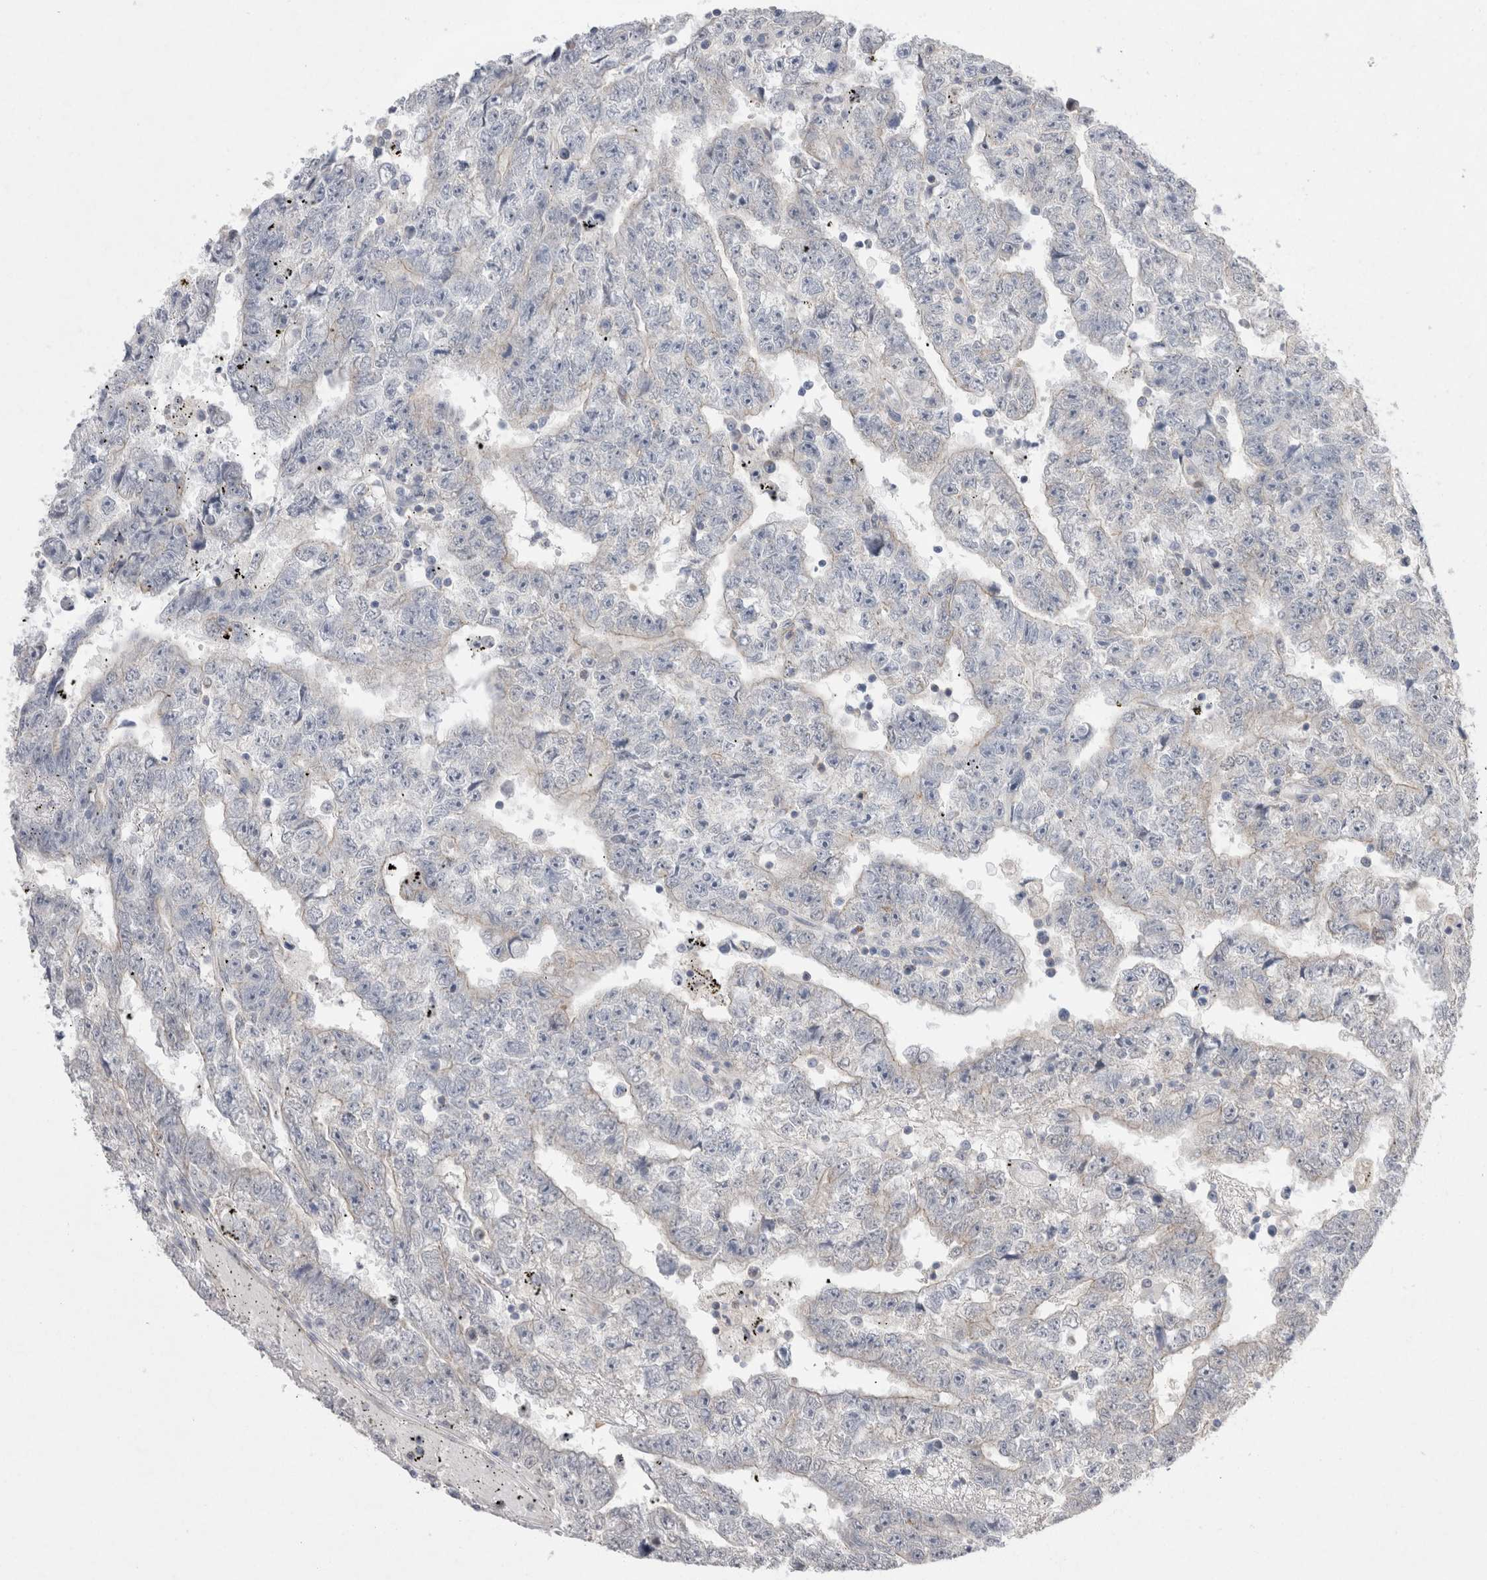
{"staining": {"intensity": "negative", "quantity": "none", "location": "none"}, "tissue": "testis cancer", "cell_type": "Tumor cells", "image_type": "cancer", "snomed": [{"axis": "morphology", "description": "Carcinoma, Embryonal, NOS"}, {"axis": "topography", "description": "Testis"}], "caption": "This is a histopathology image of immunohistochemistry staining of testis cancer, which shows no positivity in tumor cells. (IHC, brightfield microscopy, high magnification).", "gene": "GAA", "patient": {"sex": "male", "age": 25}}